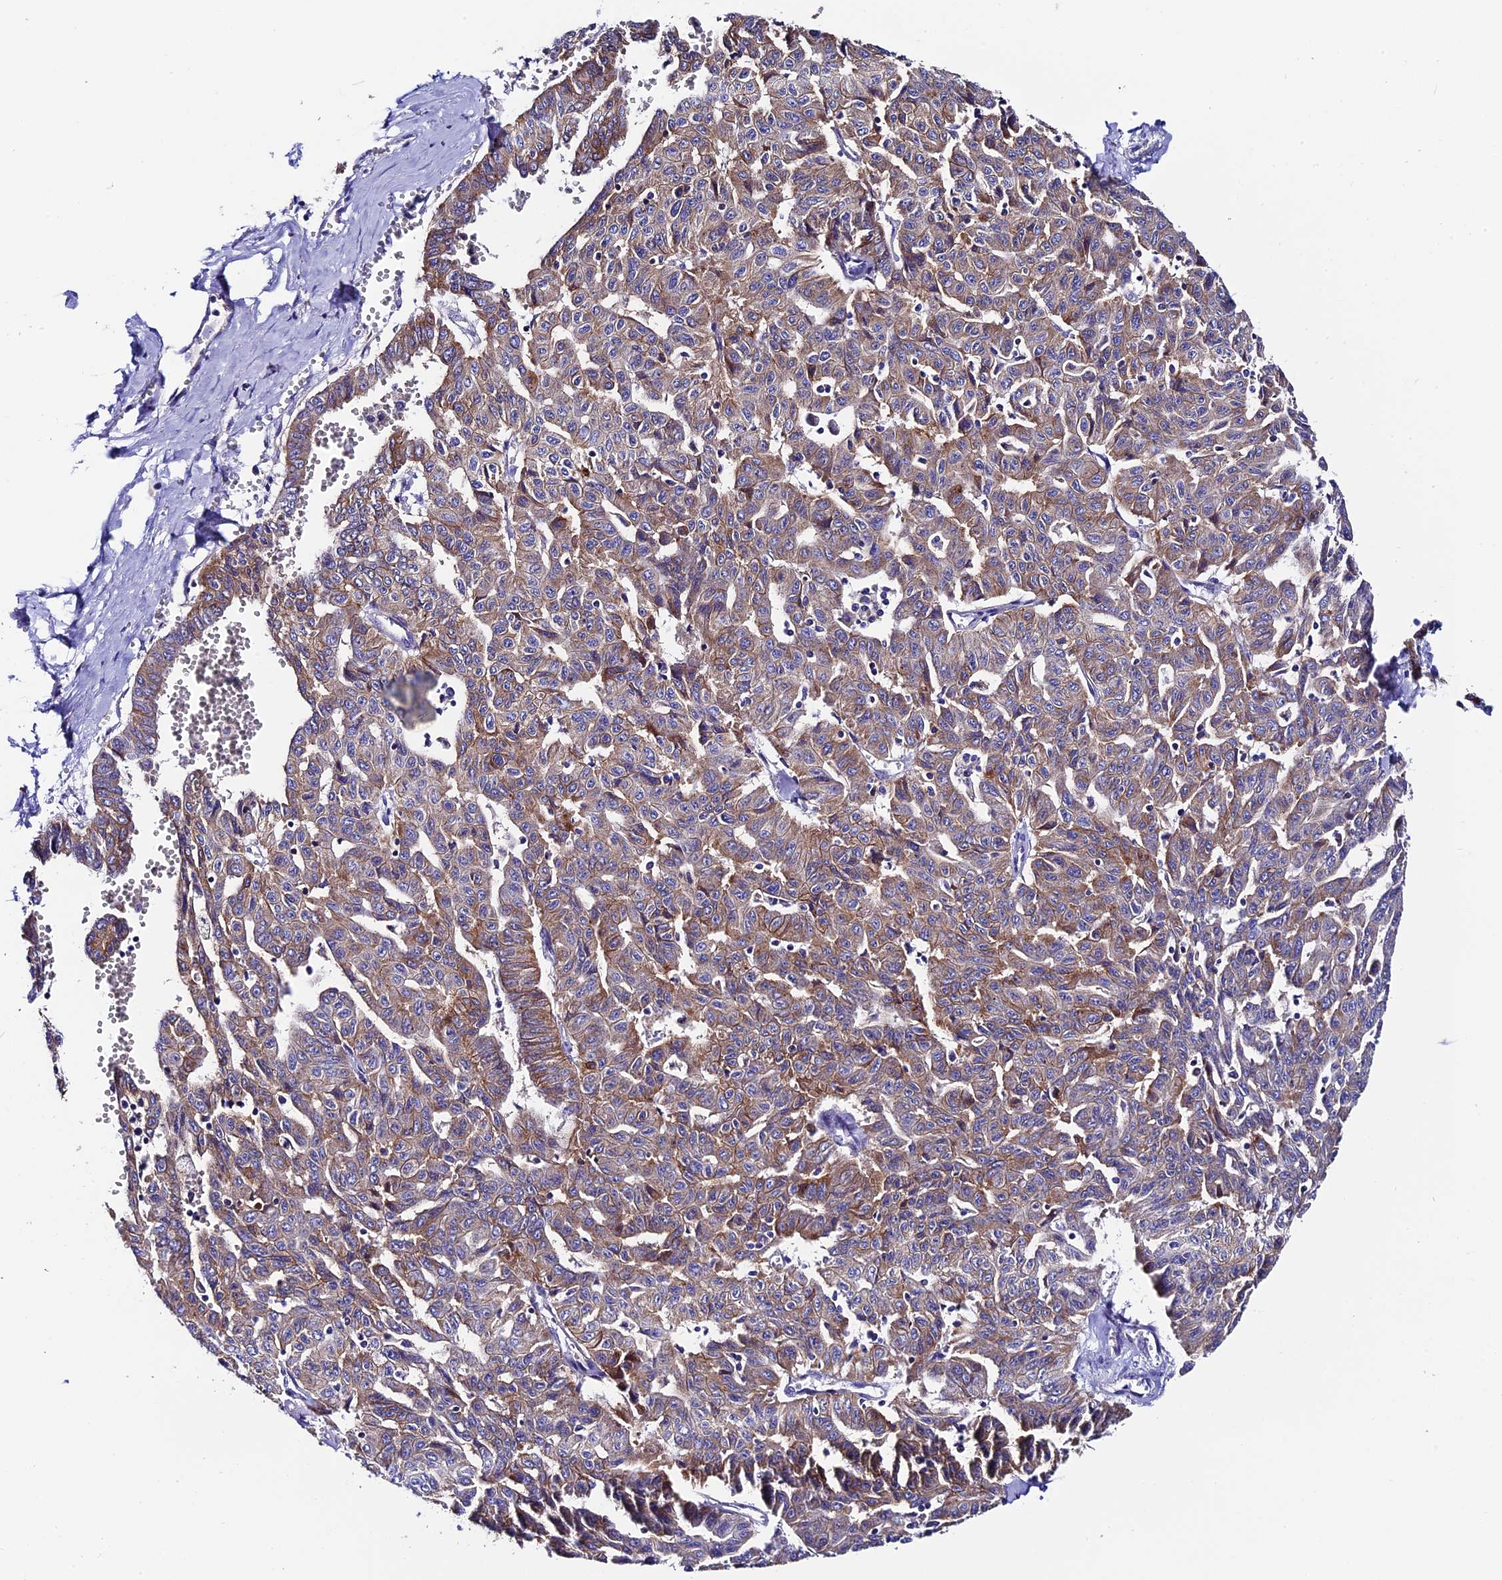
{"staining": {"intensity": "moderate", "quantity": ">75%", "location": "cytoplasmic/membranous"}, "tissue": "liver cancer", "cell_type": "Tumor cells", "image_type": "cancer", "snomed": [{"axis": "morphology", "description": "Cholangiocarcinoma"}, {"axis": "topography", "description": "Liver"}], "caption": "A high-resolution micrograph shows IHC staining of cholangiocarcinoma (liver), which displays moderate cytoplasmic/membranous expression in approximately >75% of tumor cells.", "gene": "COMTD1", "patient": {"sex": "female", "age": 77}}